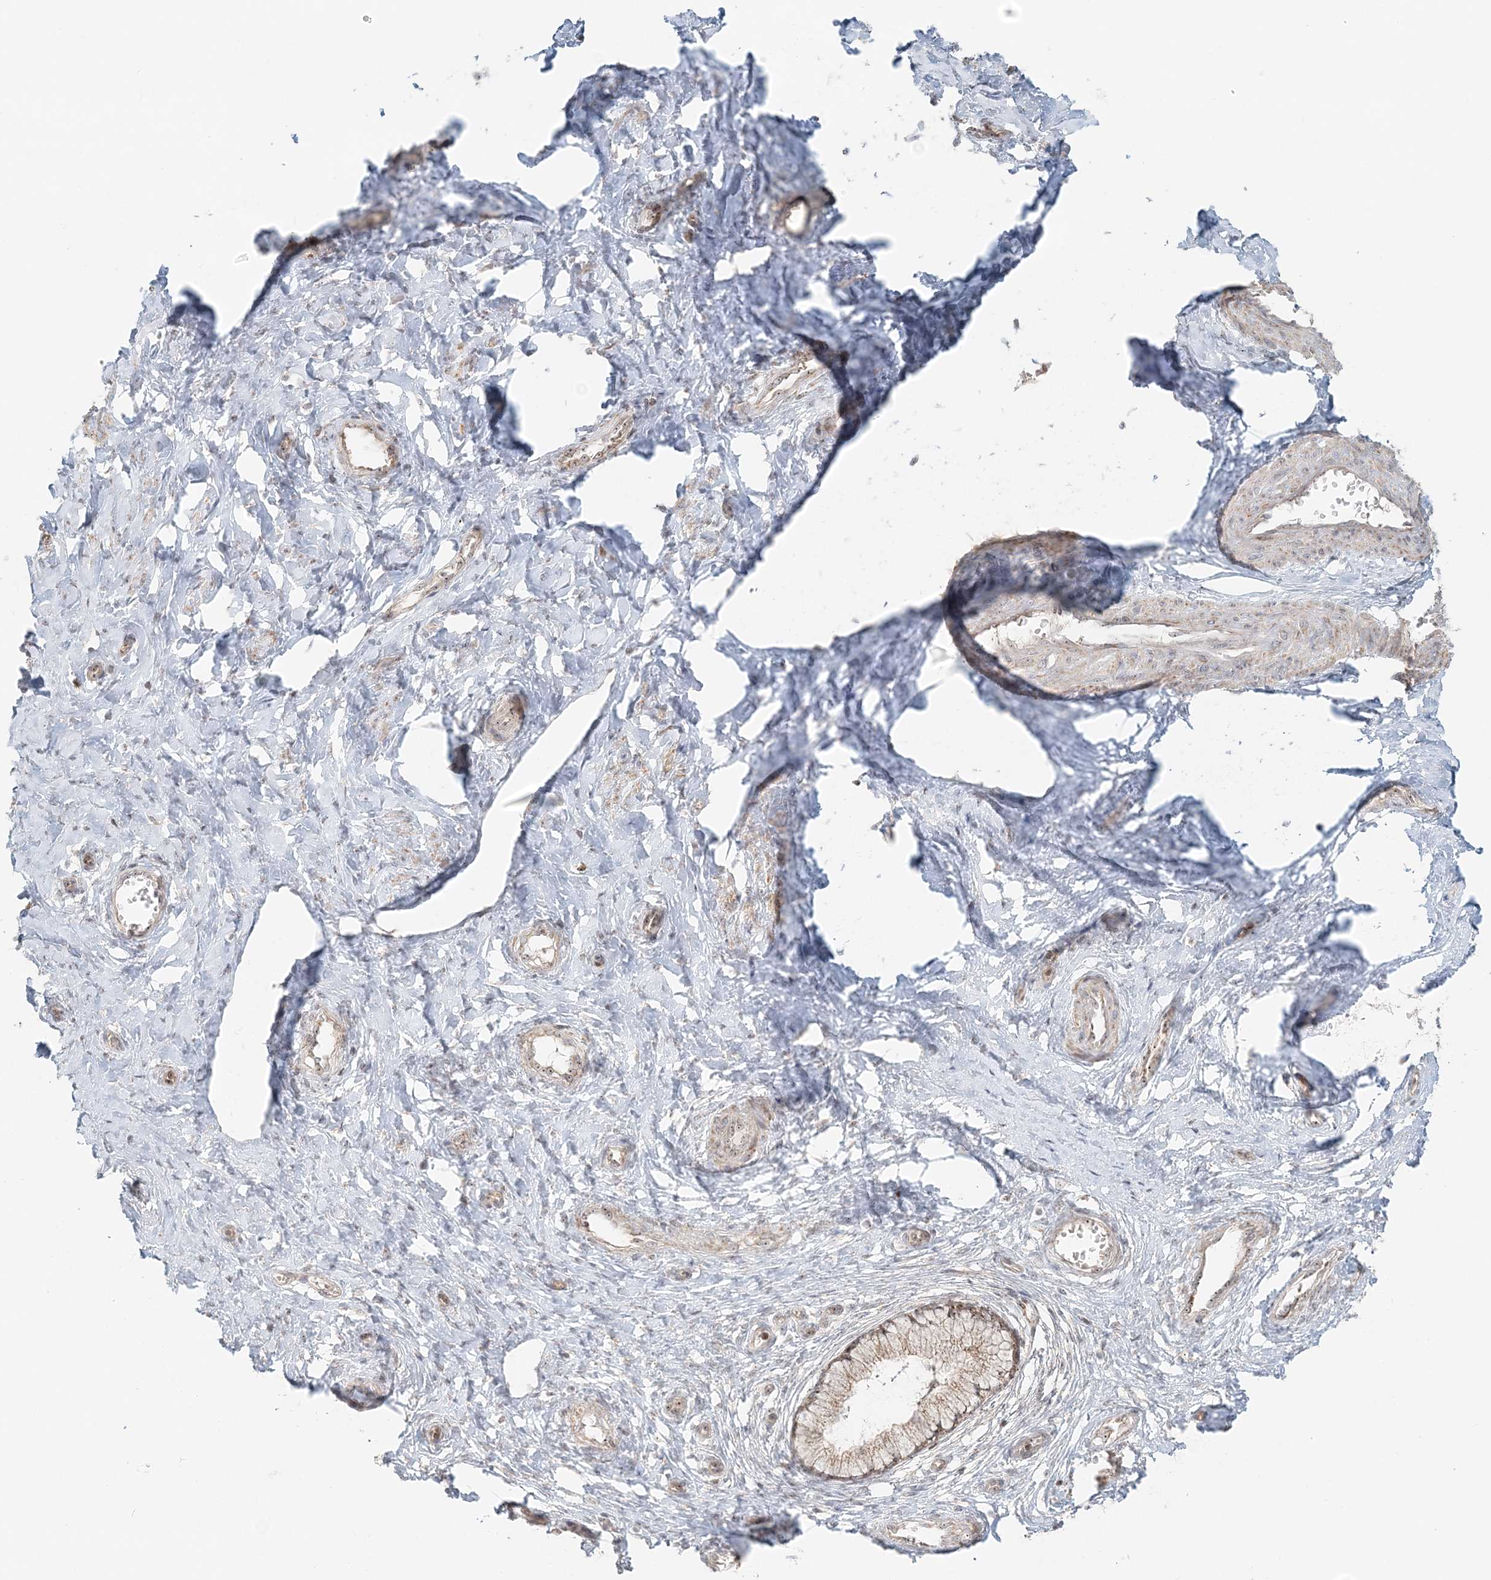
{"staining": {"intensity": "moderate", "quantity": ">75%", "location": "nuclear"}, "tissue": "cervix", "cell_type": "Glandular cells", "image_type": "normal", "snomed": [{"axis": "morphology", "description": "Normal tissue, NOS"}, {"axis": "topography", "description": "Cervix"}], "caption": "A high-resolution micrograph shows immunohistochemistry (IHC) staining of unremarkable cervix, which shows moderate nuclear staining in approximately >75% of glandular cells.", "gene": "UBE2F", "patient": {"sex": "female", "age": 36}}